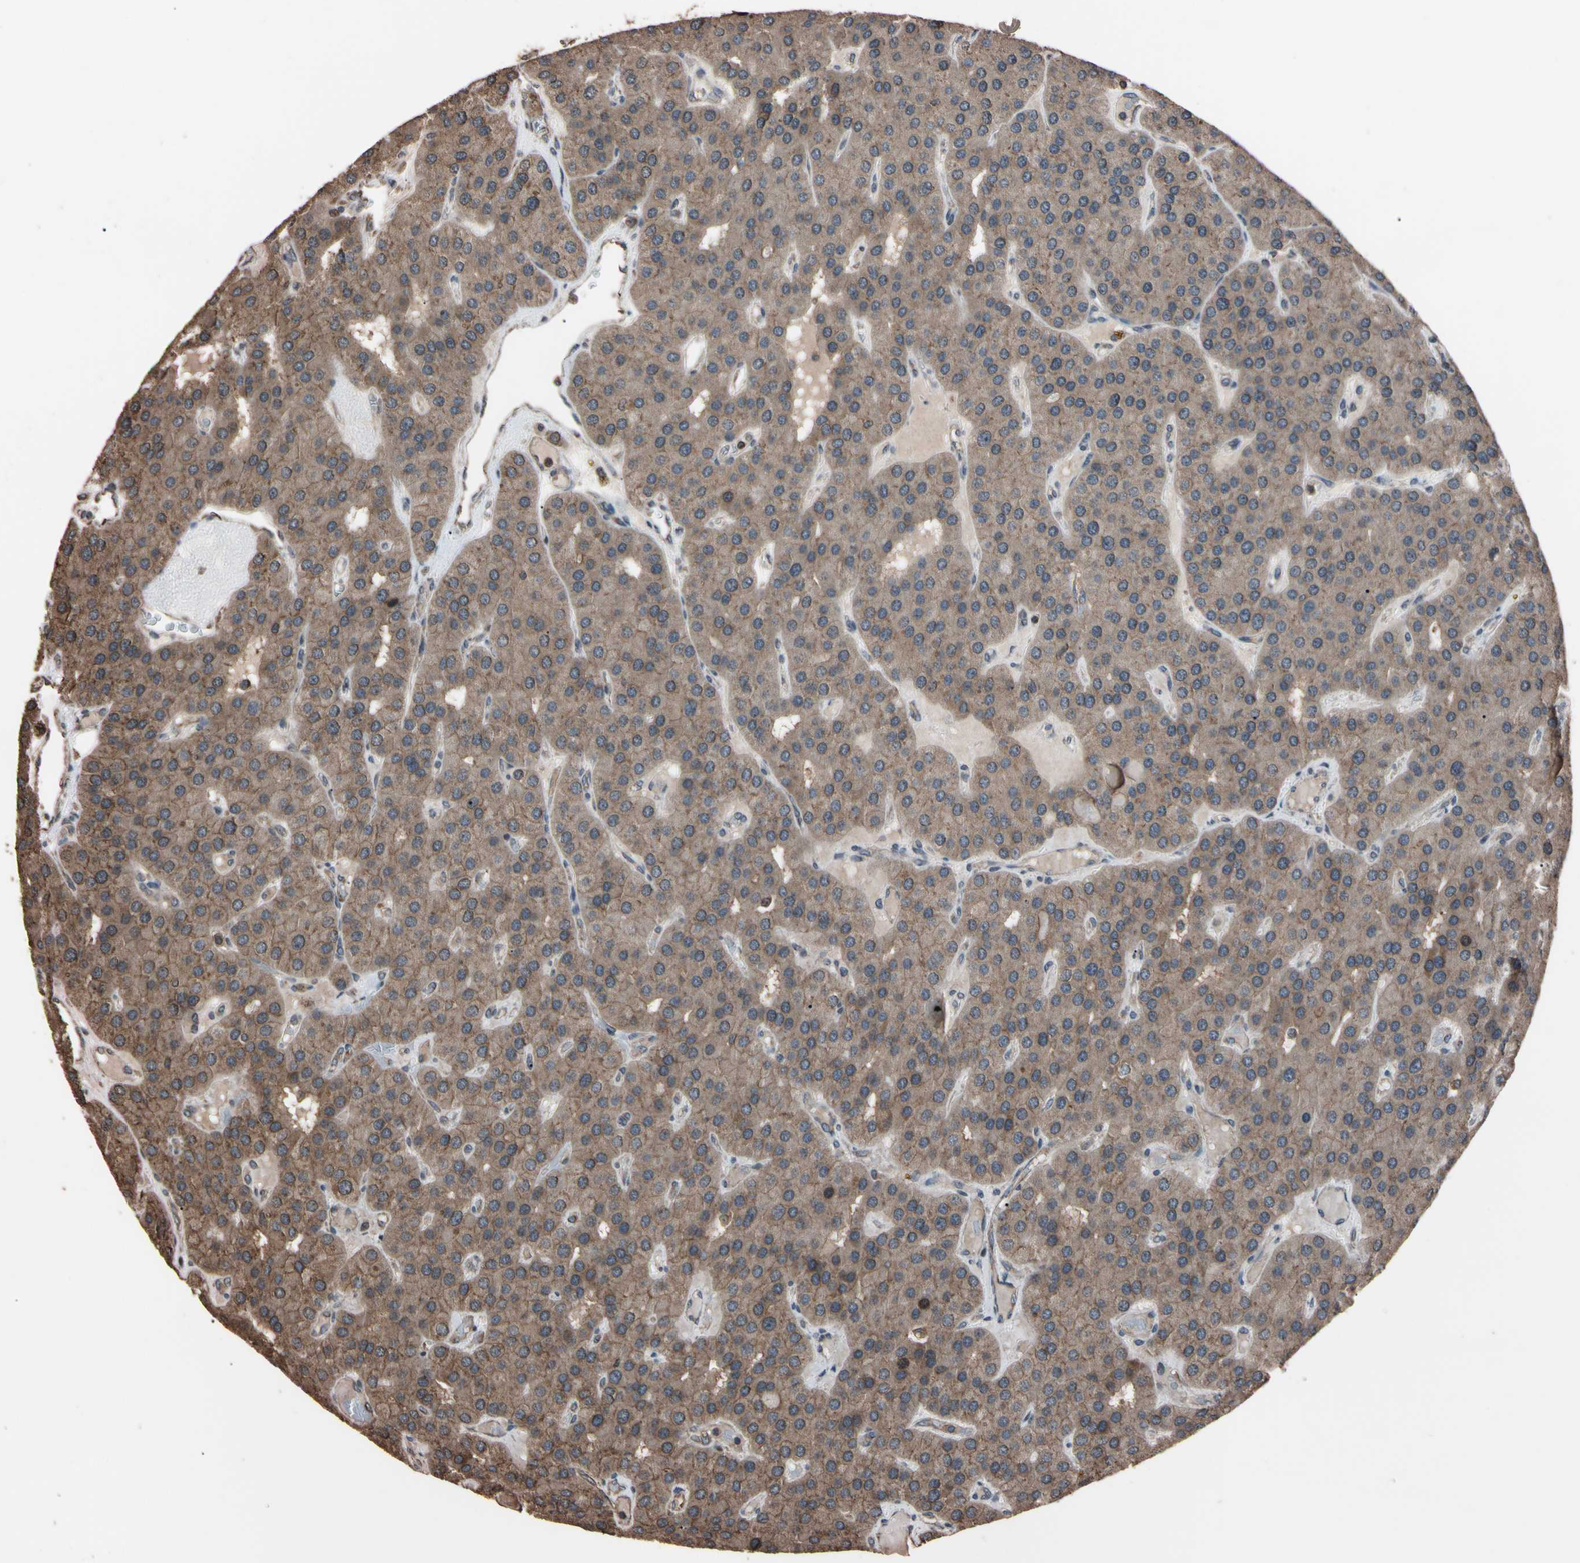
{"staining": {"intensity": "moderate", "quantity": "25%-75%", "location": "cytoplasmic/membranous,nuclear"}, "tissue": "parathyroid gland", "cell_type": "Glandular cells", "image_type": "normal", "snomed": [{"axis": "morphology", "description": "Normal tissue, NOS"}, {"axis": "morphology", "description": "Adenoma, NOS"}, {"axis": "topography", "description": "Parathyroid gland"}], "caption": "Protein expression analysis of unremarkable parathyroid gland demonstrates moderate cytoplasmic/membranous,nuclear staining in approximately 25%-75% of glandular cells. (Brightfield microscopy of DAB IHC at high magnification).", "gene": "TNFRSF1A", "patient": {"sex": "female", "age": 86}}